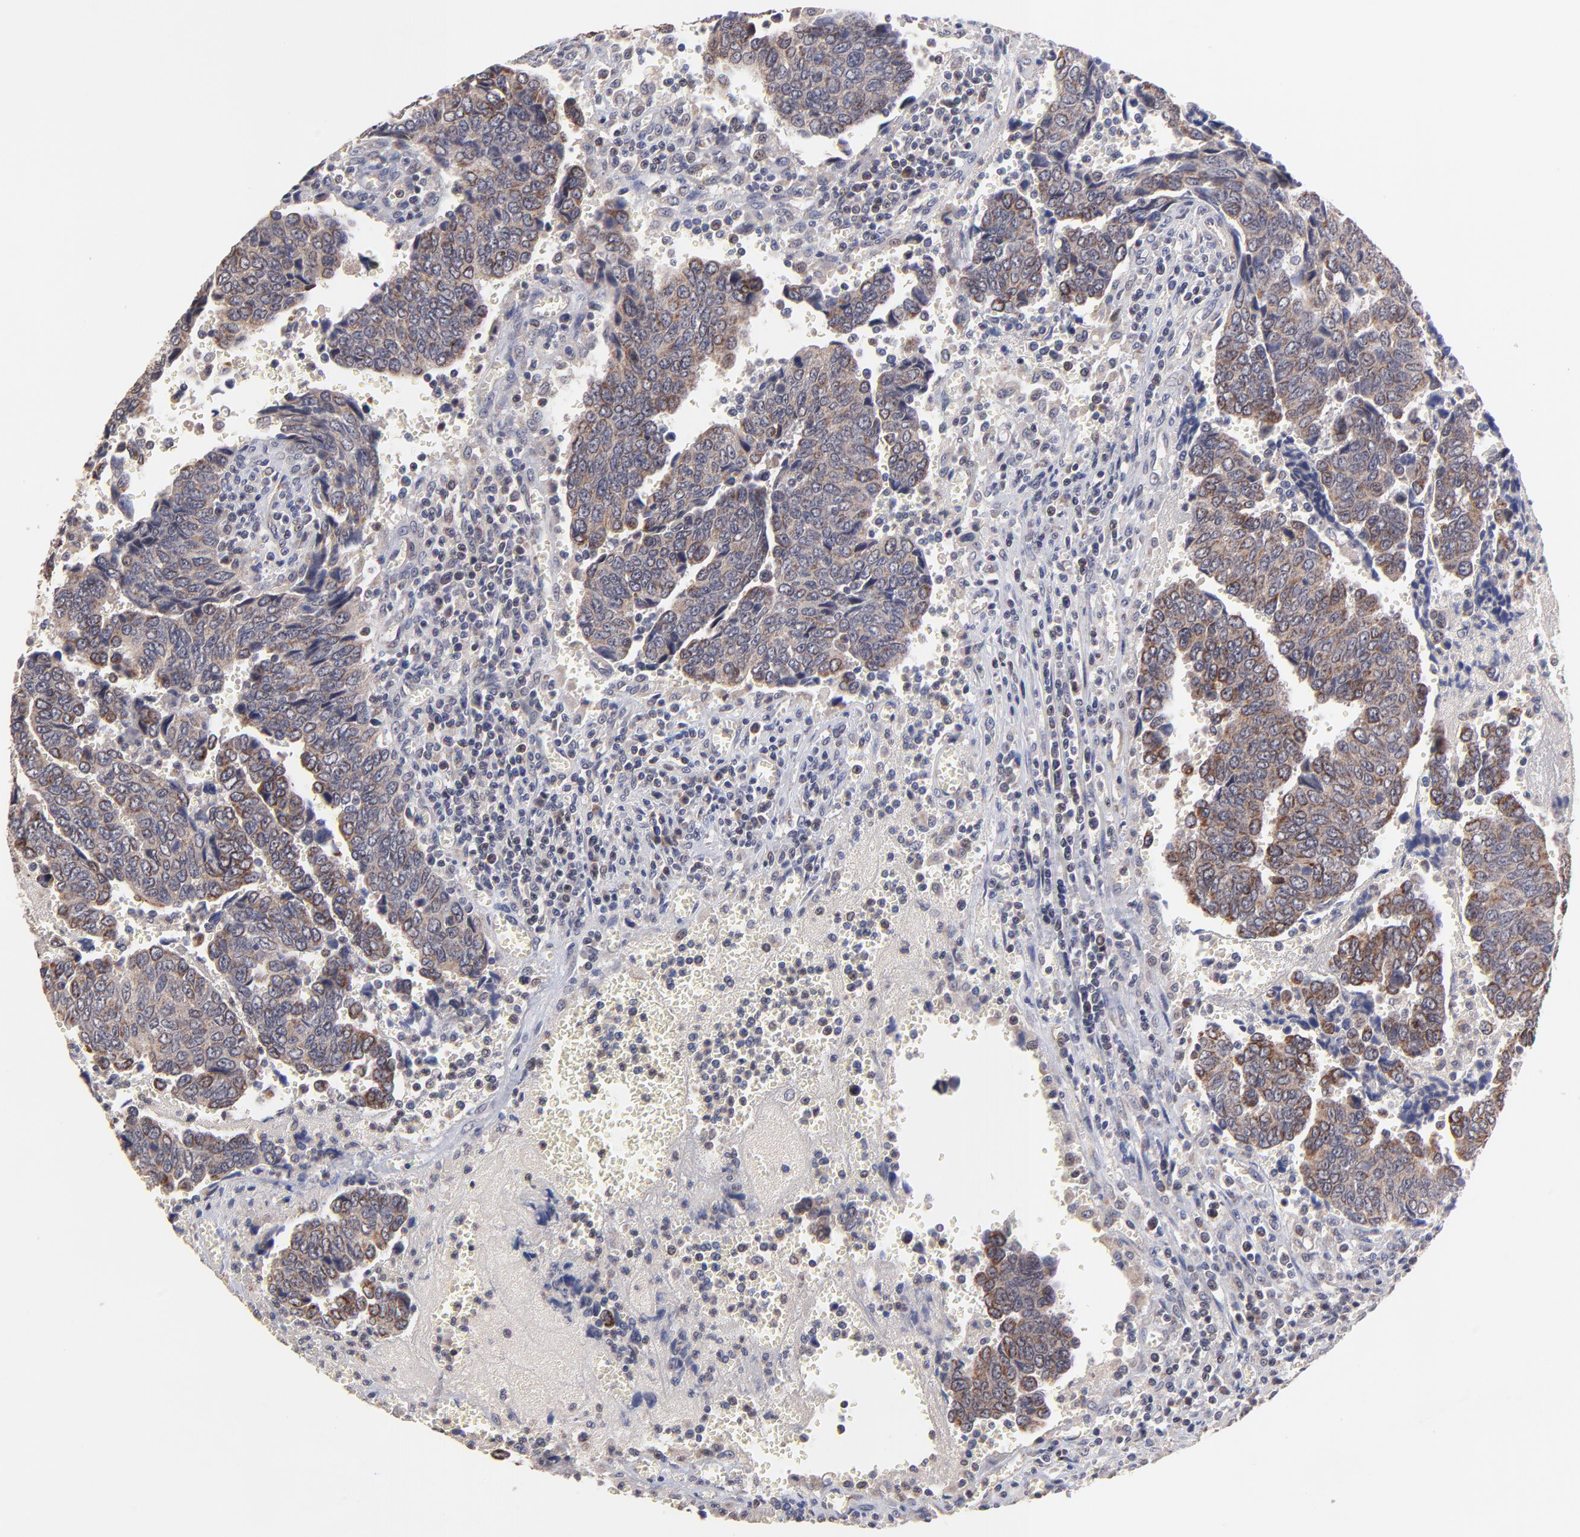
{"staining": {"intensity": "weak", "quantity": ">75%", "location": "cytoplasmic/membranous"}, "tissue": "urothelial cancer", "cell_type": "Tumor cells", "image_type": "cancer", "snomed": [{"axis": "morphology", "description": "Urothelial carcinoma, High grade"}, {"axis": "topography", "description": "Urinary bladder"}], "caption": "Urothelial cancer stained for a protein (brown) reveals weak cytoplasmic/membranous positive positivity in approximately >75% of tumor cells.", "gene": "BAIAP2L2", "patient": {"sex": "male", "age": 86}}